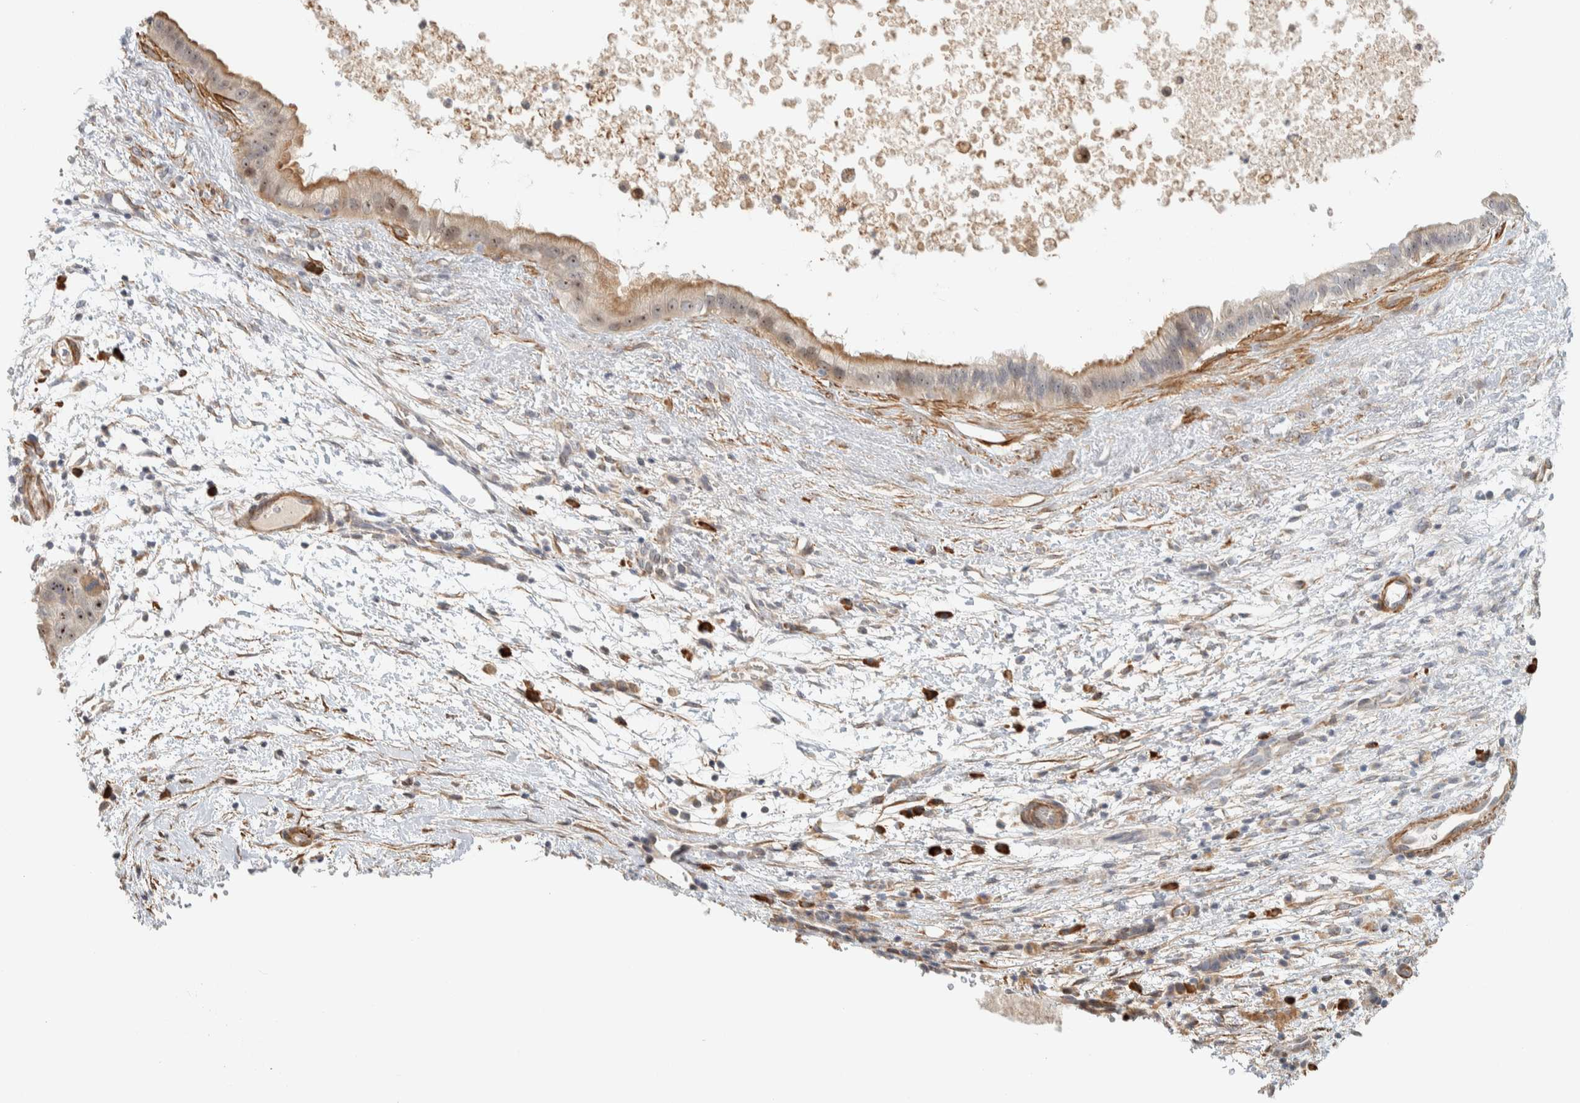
{"staining": {"intensity": "moderate", "quantity": "25%-75%", "location": "cytoplasmic/membranous"}, "tissue": "pancreatic cancer", "cell_type": "Tumor cells", "image_type": "cancer", "snomed": [{"axis": "morphology", "description": "Adenocarcinoma, NOS"}, {"axis": "topography", "description": "Pancreas"}], "caption": "IHC micrograph of human pancreatic cancer stained for a protein (brown), which displays medium levels of moderate cytoplasmic/membranous staining in approximately 25%-75% of tumor cells.", "gene": "KLHL40", "patient": {"sex": "female", "age": 78}}